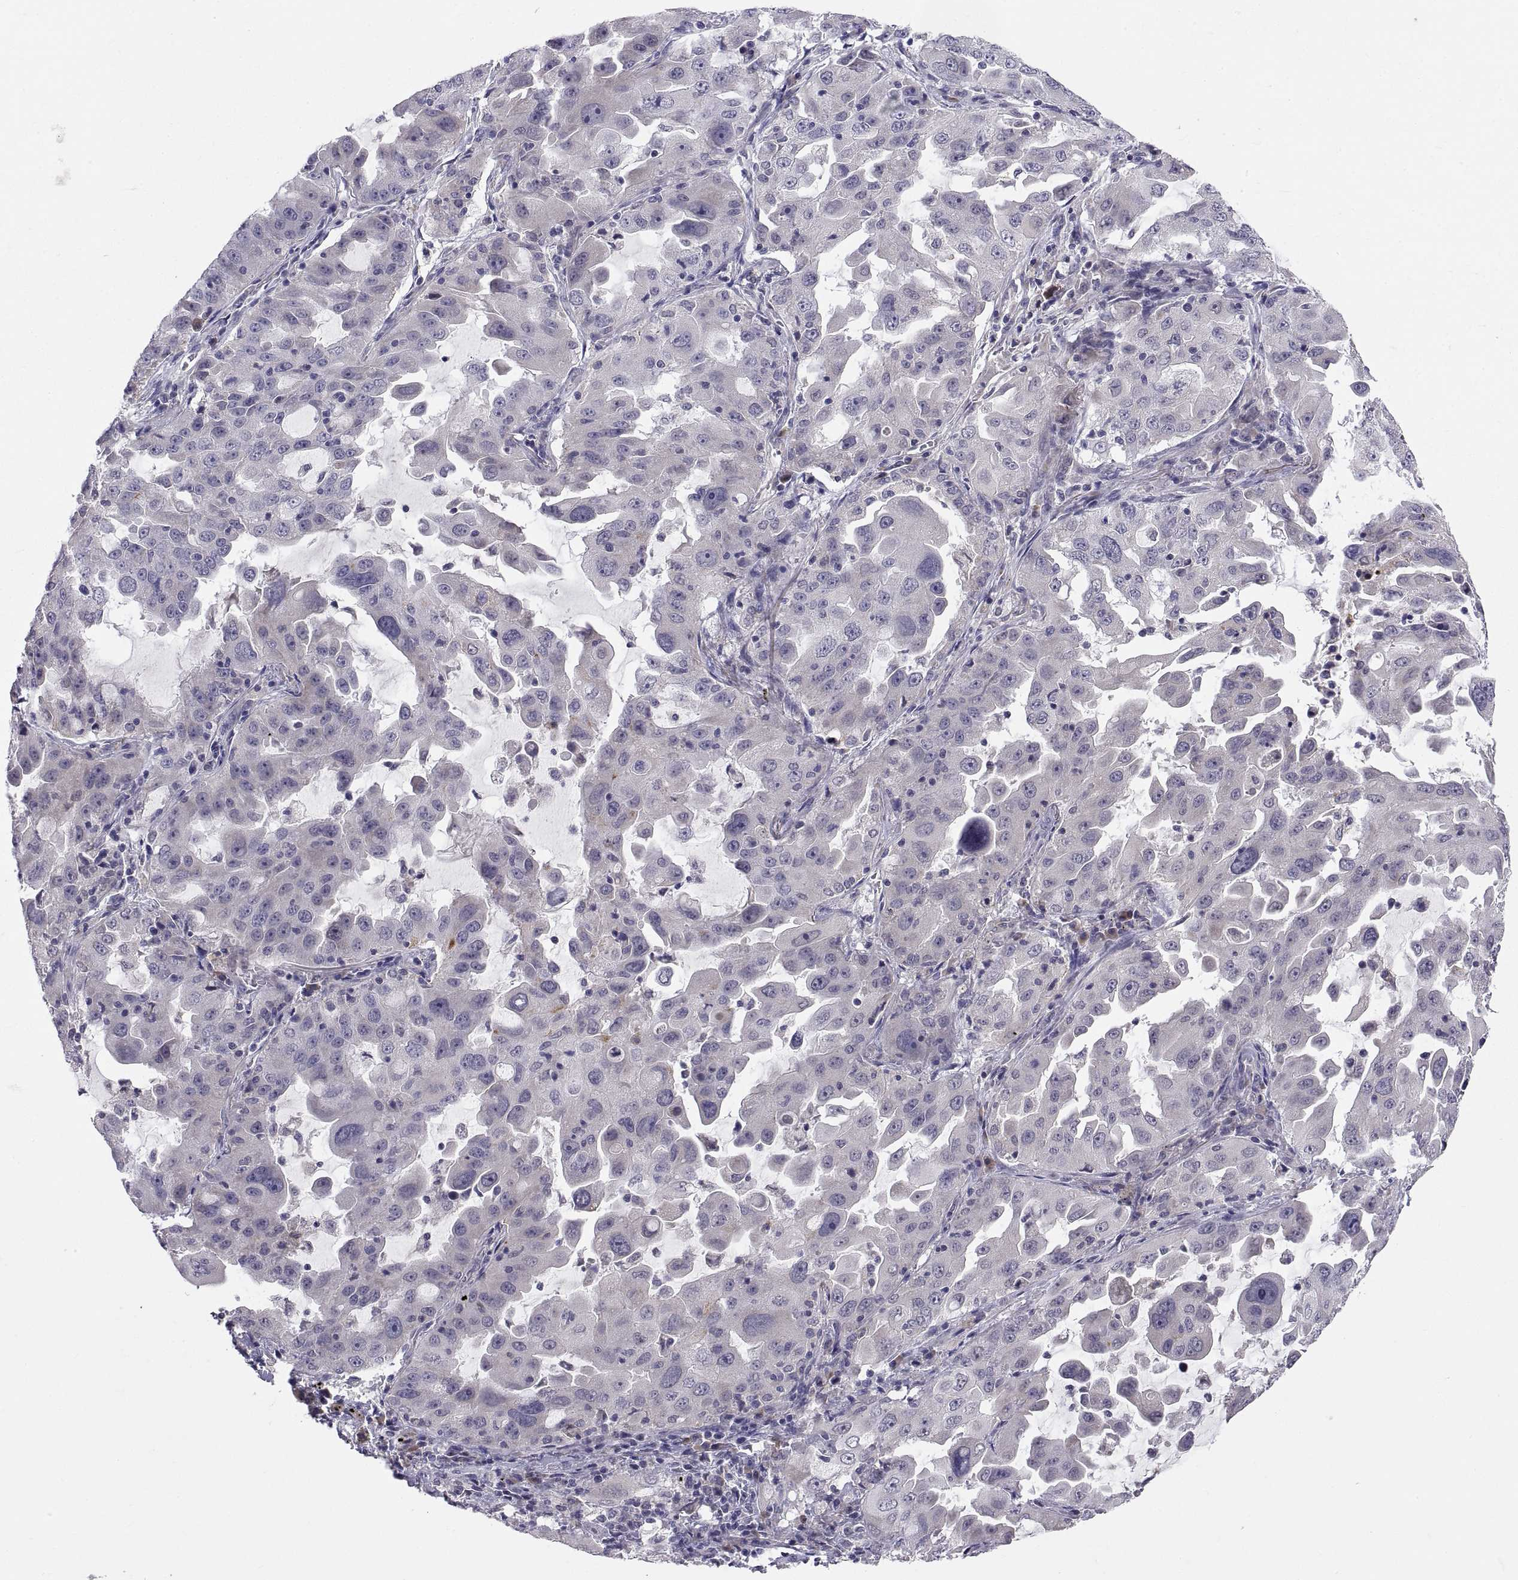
{"staining": {"intensity": "negative", "quantity": "none", "location": "none"}, "tissue": "lung cancer", "cell_type": "Tumor cells", "image_type": "cancer", "snomed": [{"axis": "morphology", "description": "Adenocarcinoma, NOS"}, {"axis": "topography", "description": "Lung"}], "caption": "Lung cancer (adenocarcinoma) stained for a protein using immunohistochemistry exhibits no staining tumor cells.", "gene": "PKP1", "patient": {"sex": "female", "age": 61}}